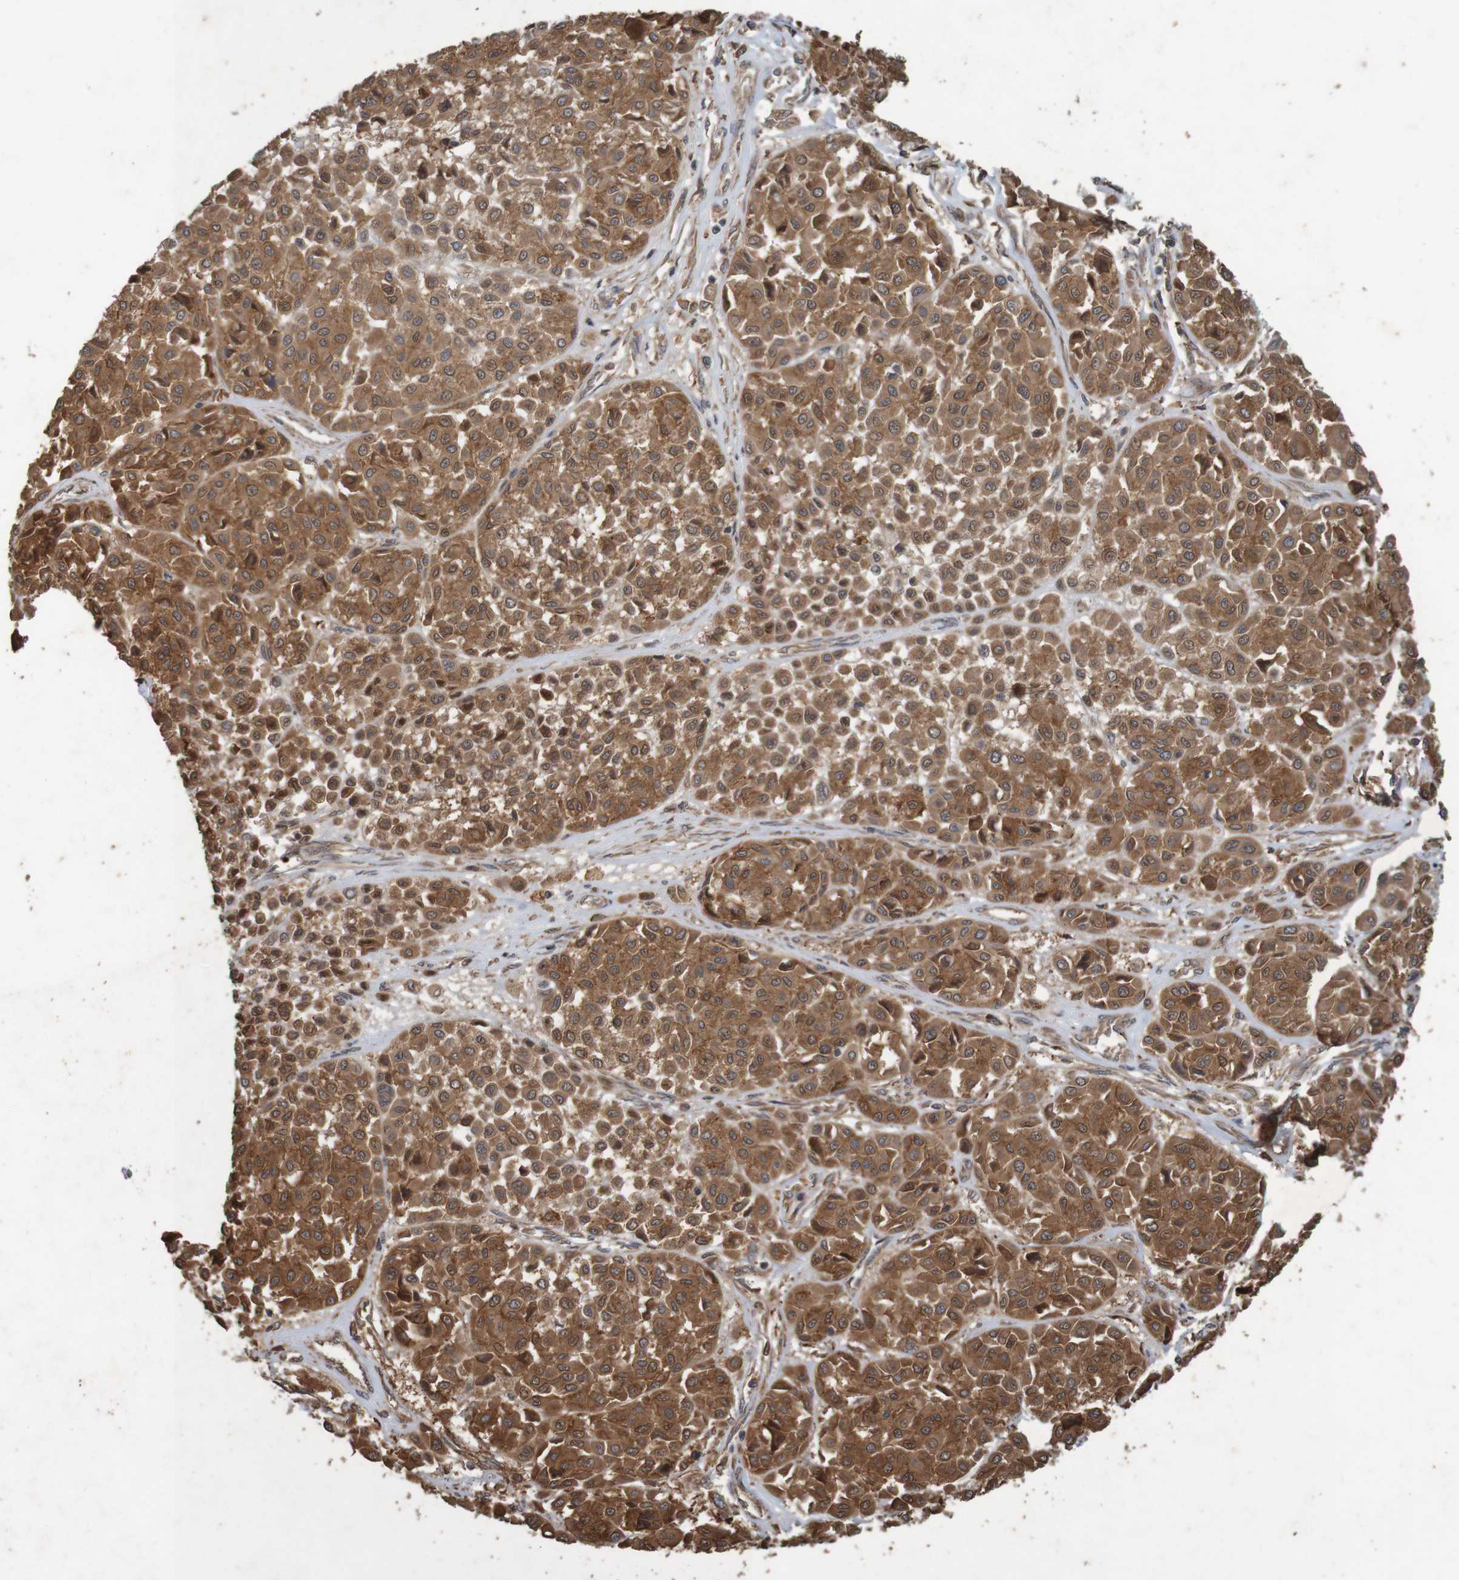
{"staining": {"intensity": "moderate", "quantity": ">75%", "location": "cytoplasmic/membranous"}, "tissue": "melanoma", "cell_type": "Tumor cells", "image_type": "cancer", "snomed": [{"axis": "morphology", "description": "Malignant melanoma, Metastatic site"}, {"axis": "topography", "description": "Soft tissue"}], "caption": "Immunohistochemistry (IHC) micrograph of melanoma stained for a protein (brown), which exhibits medium levels of moderate cytoplasmic/membranous staining in approximately >75% of tumor cells.", "gene": "ARHGEF11", "patient": {"sex": "male", "age": 41}}